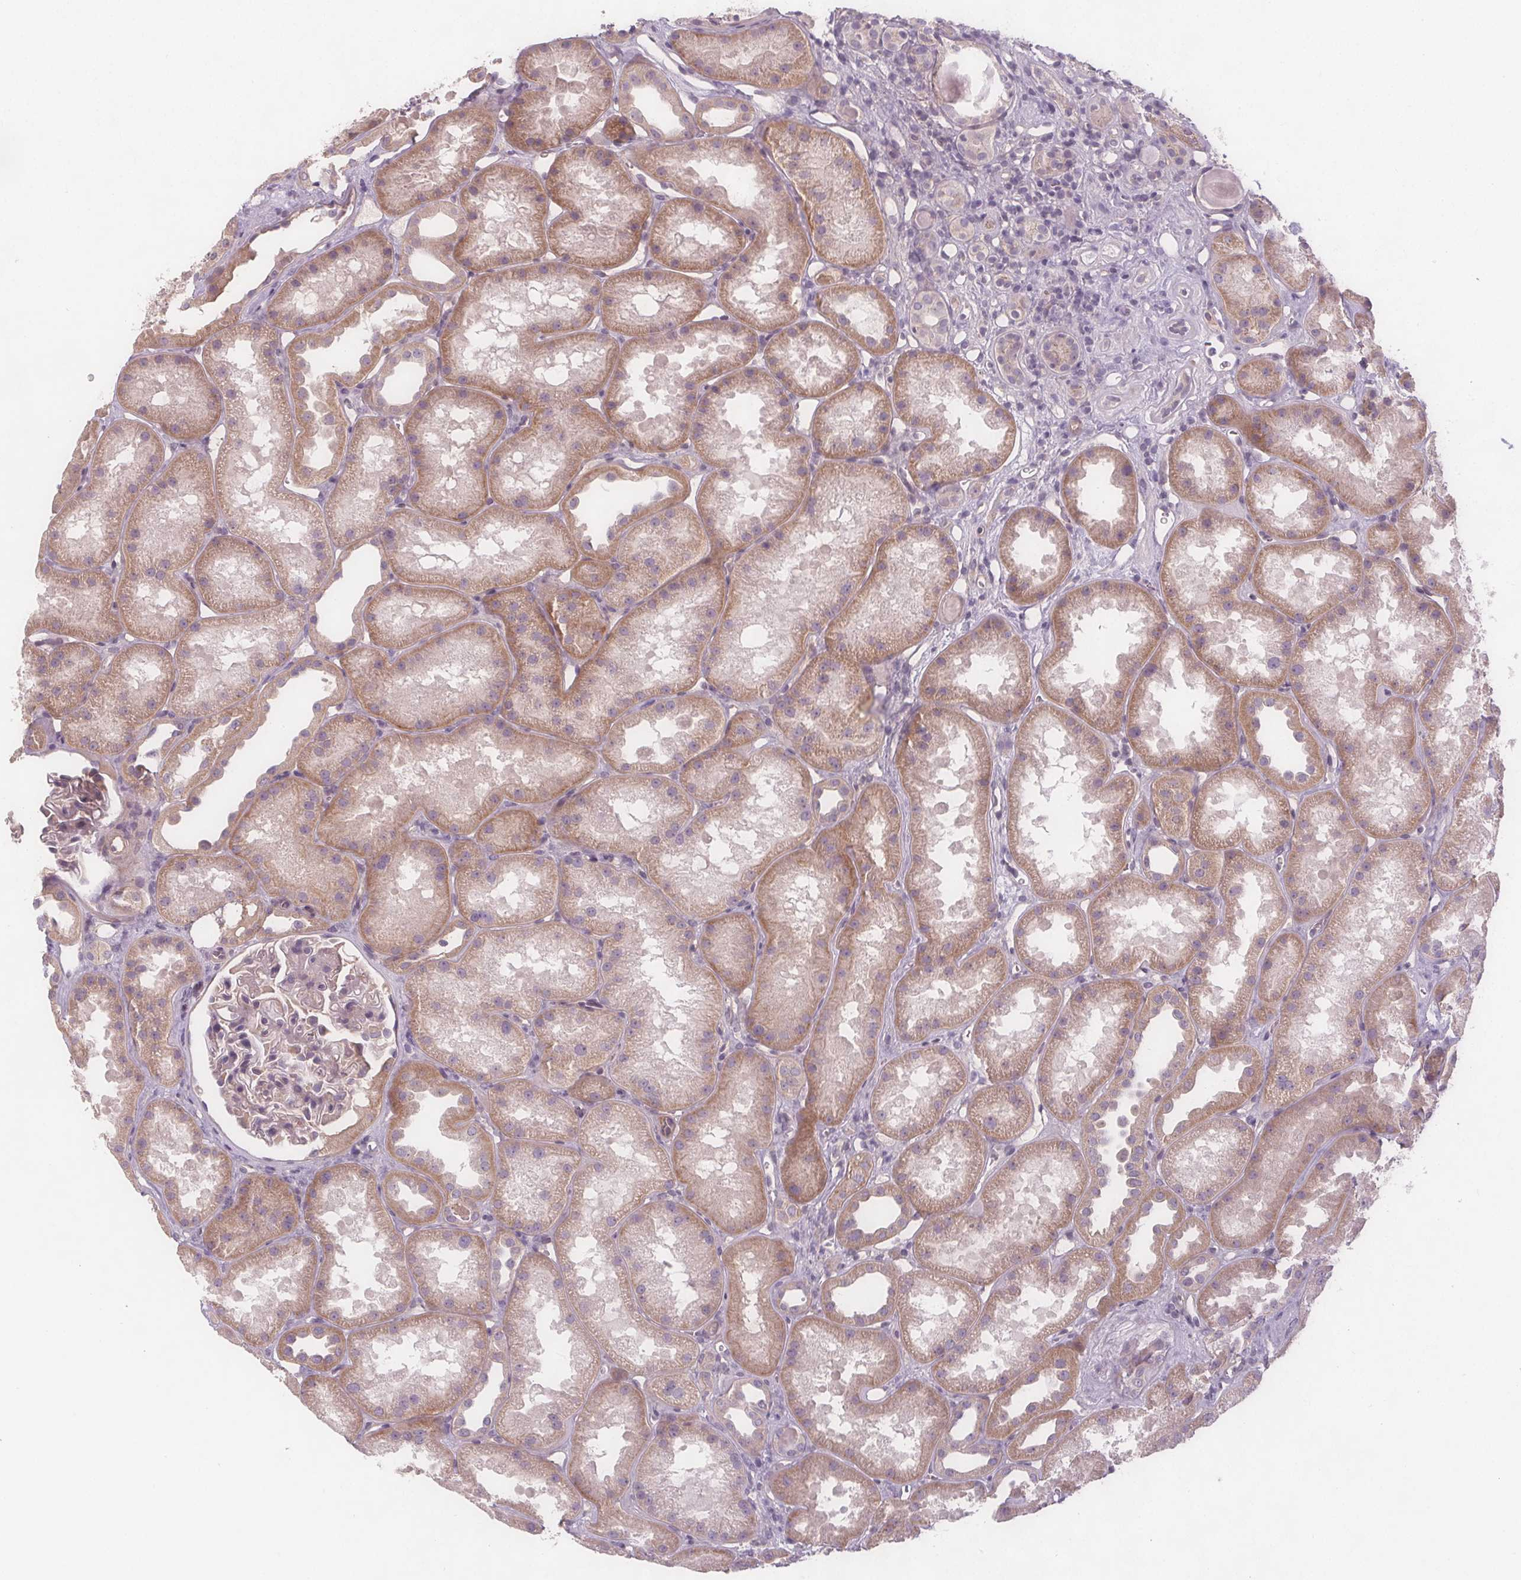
{"staining": {"intensity": "negative", "quantity": "none", "location": "none"}, "tissue": "kidney", "cell_type": "Cells in glomeruli", "image_type": "normal", "snomed": [{"axis": "morphology", "description": "Normal tissue, NOS"}, {"axis": "topography", "description": "Kidney"}], "caption": "Protein analysis of benign kidney shows no significant expression in cells in glomeruli.", "gene": "VNN1", "patient": {"sex": "male", "age": 61}}